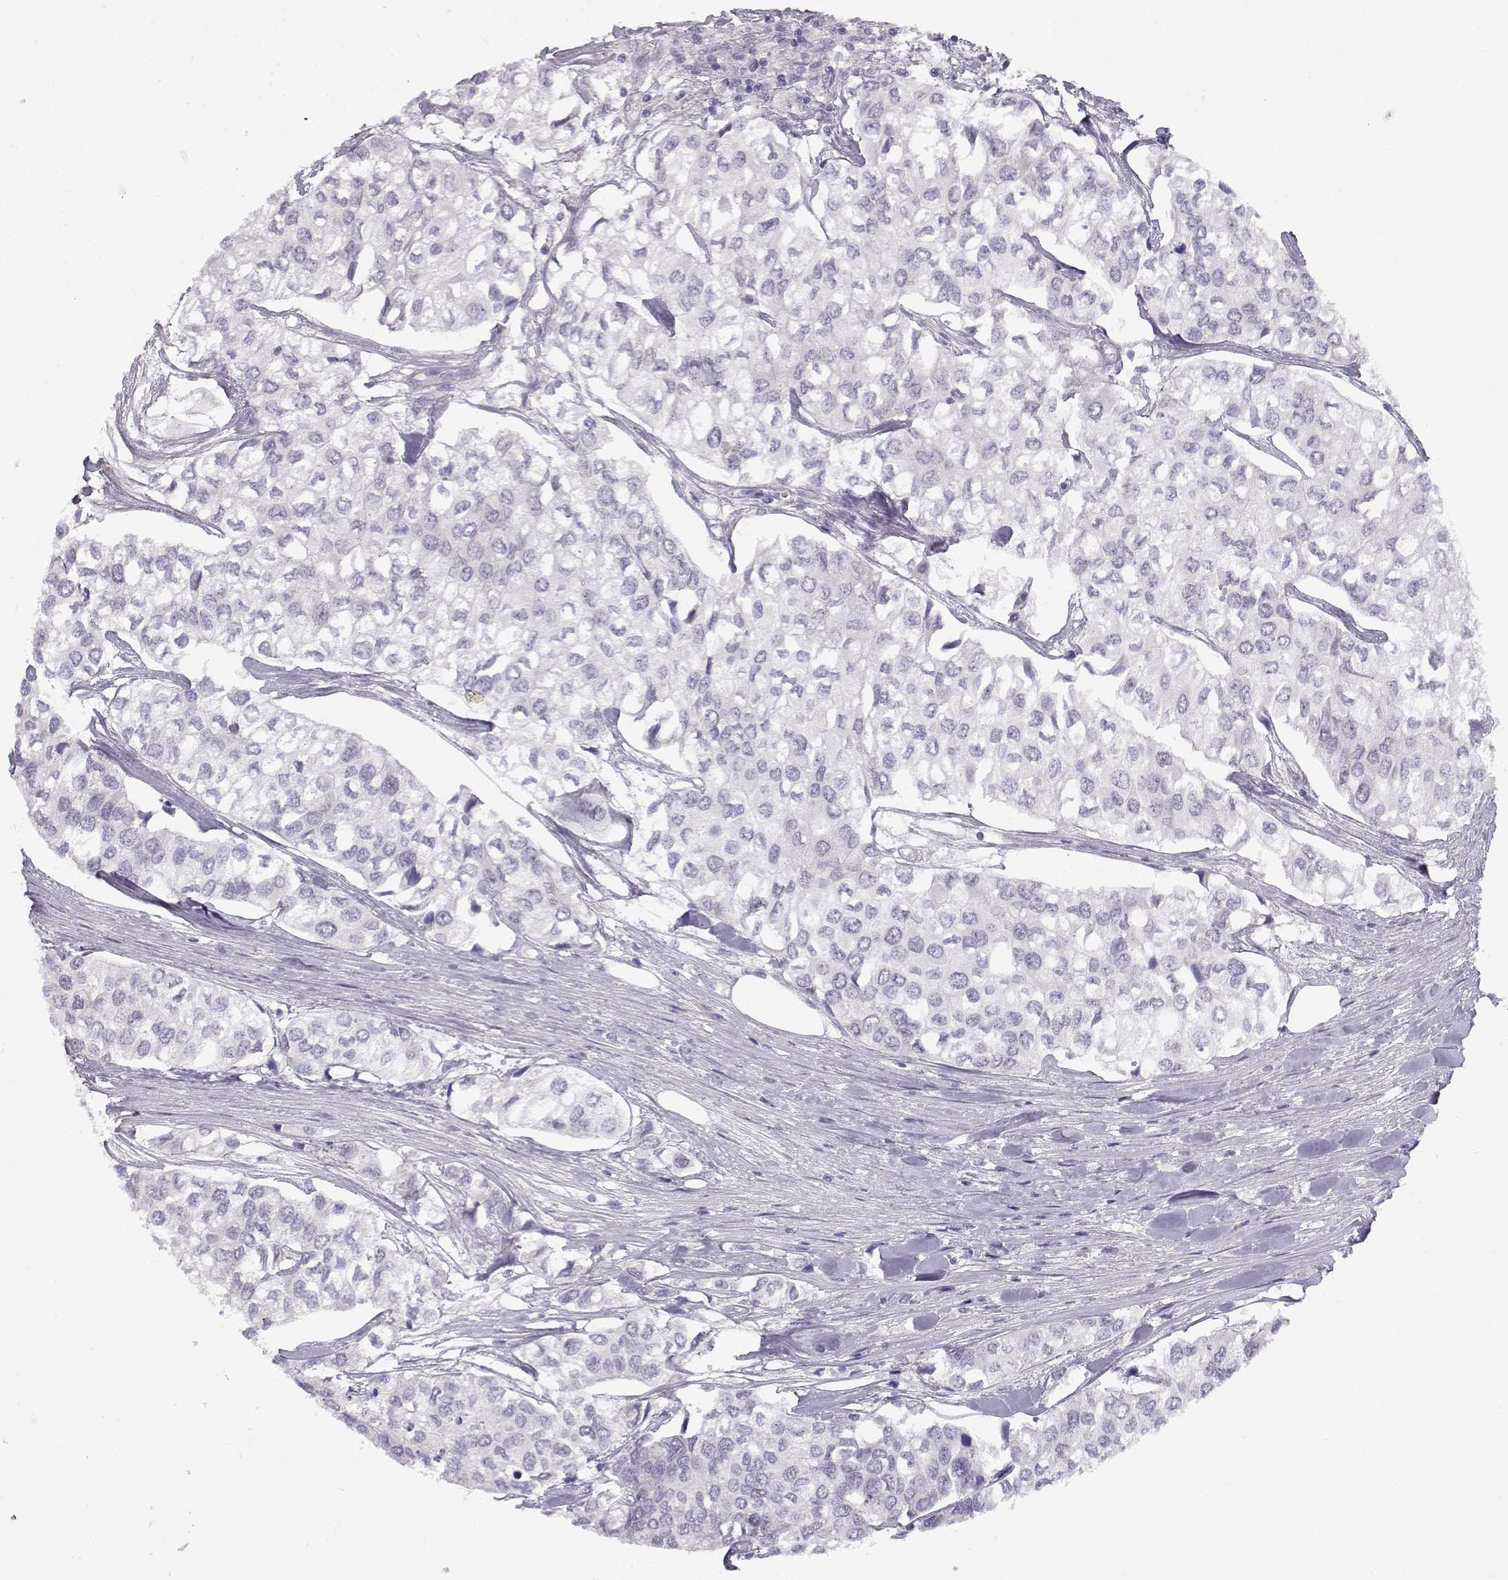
{"staining": {"intensity": "negative", "quantity": "none", "location": "none"}, "tissue": "urothelial cancer", "cell_type": "Tumor cells", "image_type": "cancer", "snomed": [{"axis": "morphology", "description": "Urothelial carcinoma, High grade"}, {"axis": "topography", "description": "Urinary bladder"}], "caption": "A histopathology image of high-grade urothelial carcinoma stained for a protein displays no brown staining in tumor cells. The staining was performed using DAB to visualize the protein expression in brown, while the nuclei were stained in blue with hematoxylin (Magnification: 20x).", "gene": "OPN5", "patient": {"sex": "male", "age": 73}}